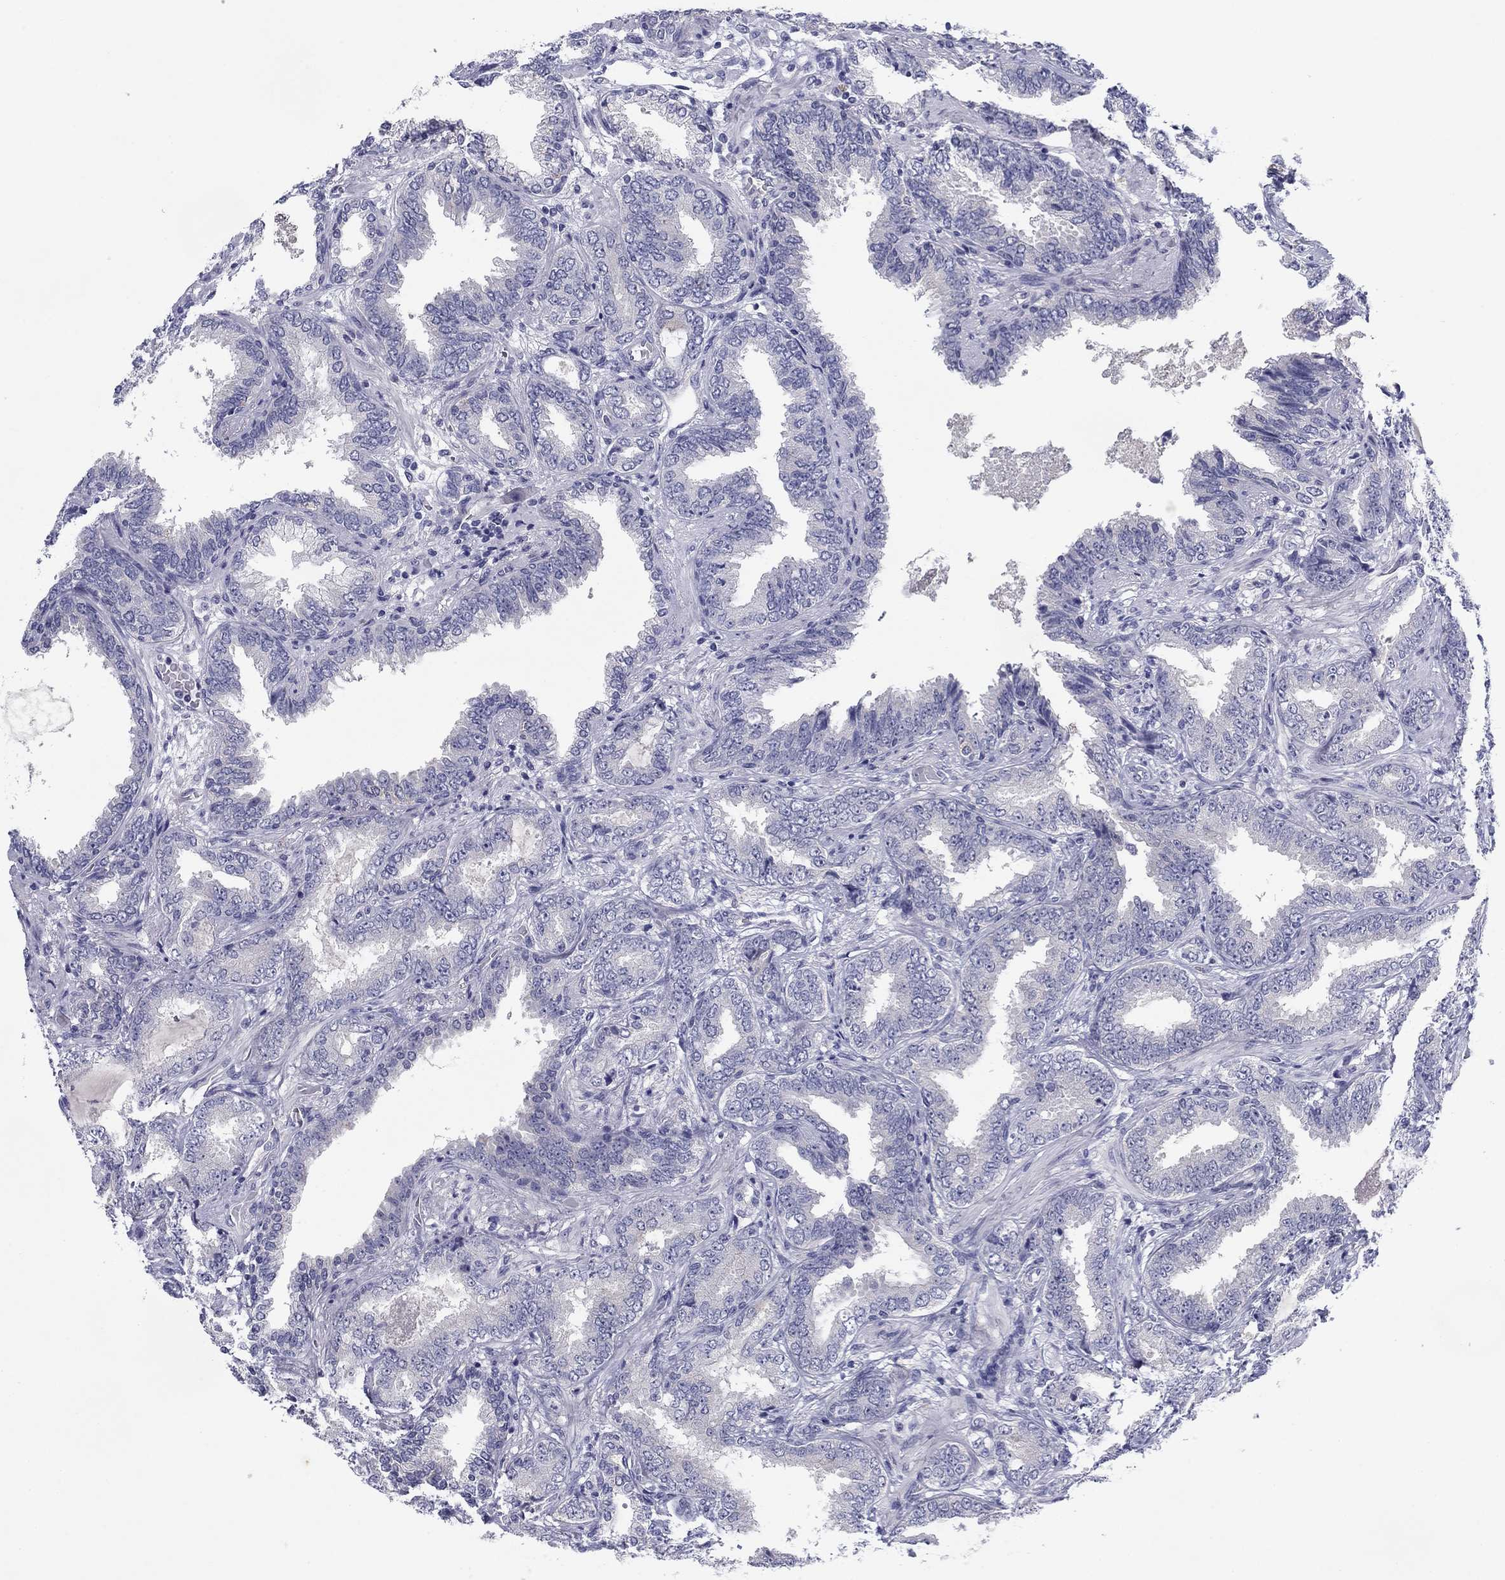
{"staining": {"intensity": "negative", "quantity": "none", "location": "none"}, "tissue": "prostate cancer", "cell_type": "Tumor cells", "image_type": "cancer", "snomed": [{"axis": "morphology", "description": "Adenocarcinoma, Low grade"}, {"axis": "topography", "description": "Prostate"}], "caption": "A micrograph of human prostate cancer (low-grade adenocarcinoma) is negative for staining in tumor cells.", "gene": "PLS1", "patient": {"sex": "male", "age": 68}}